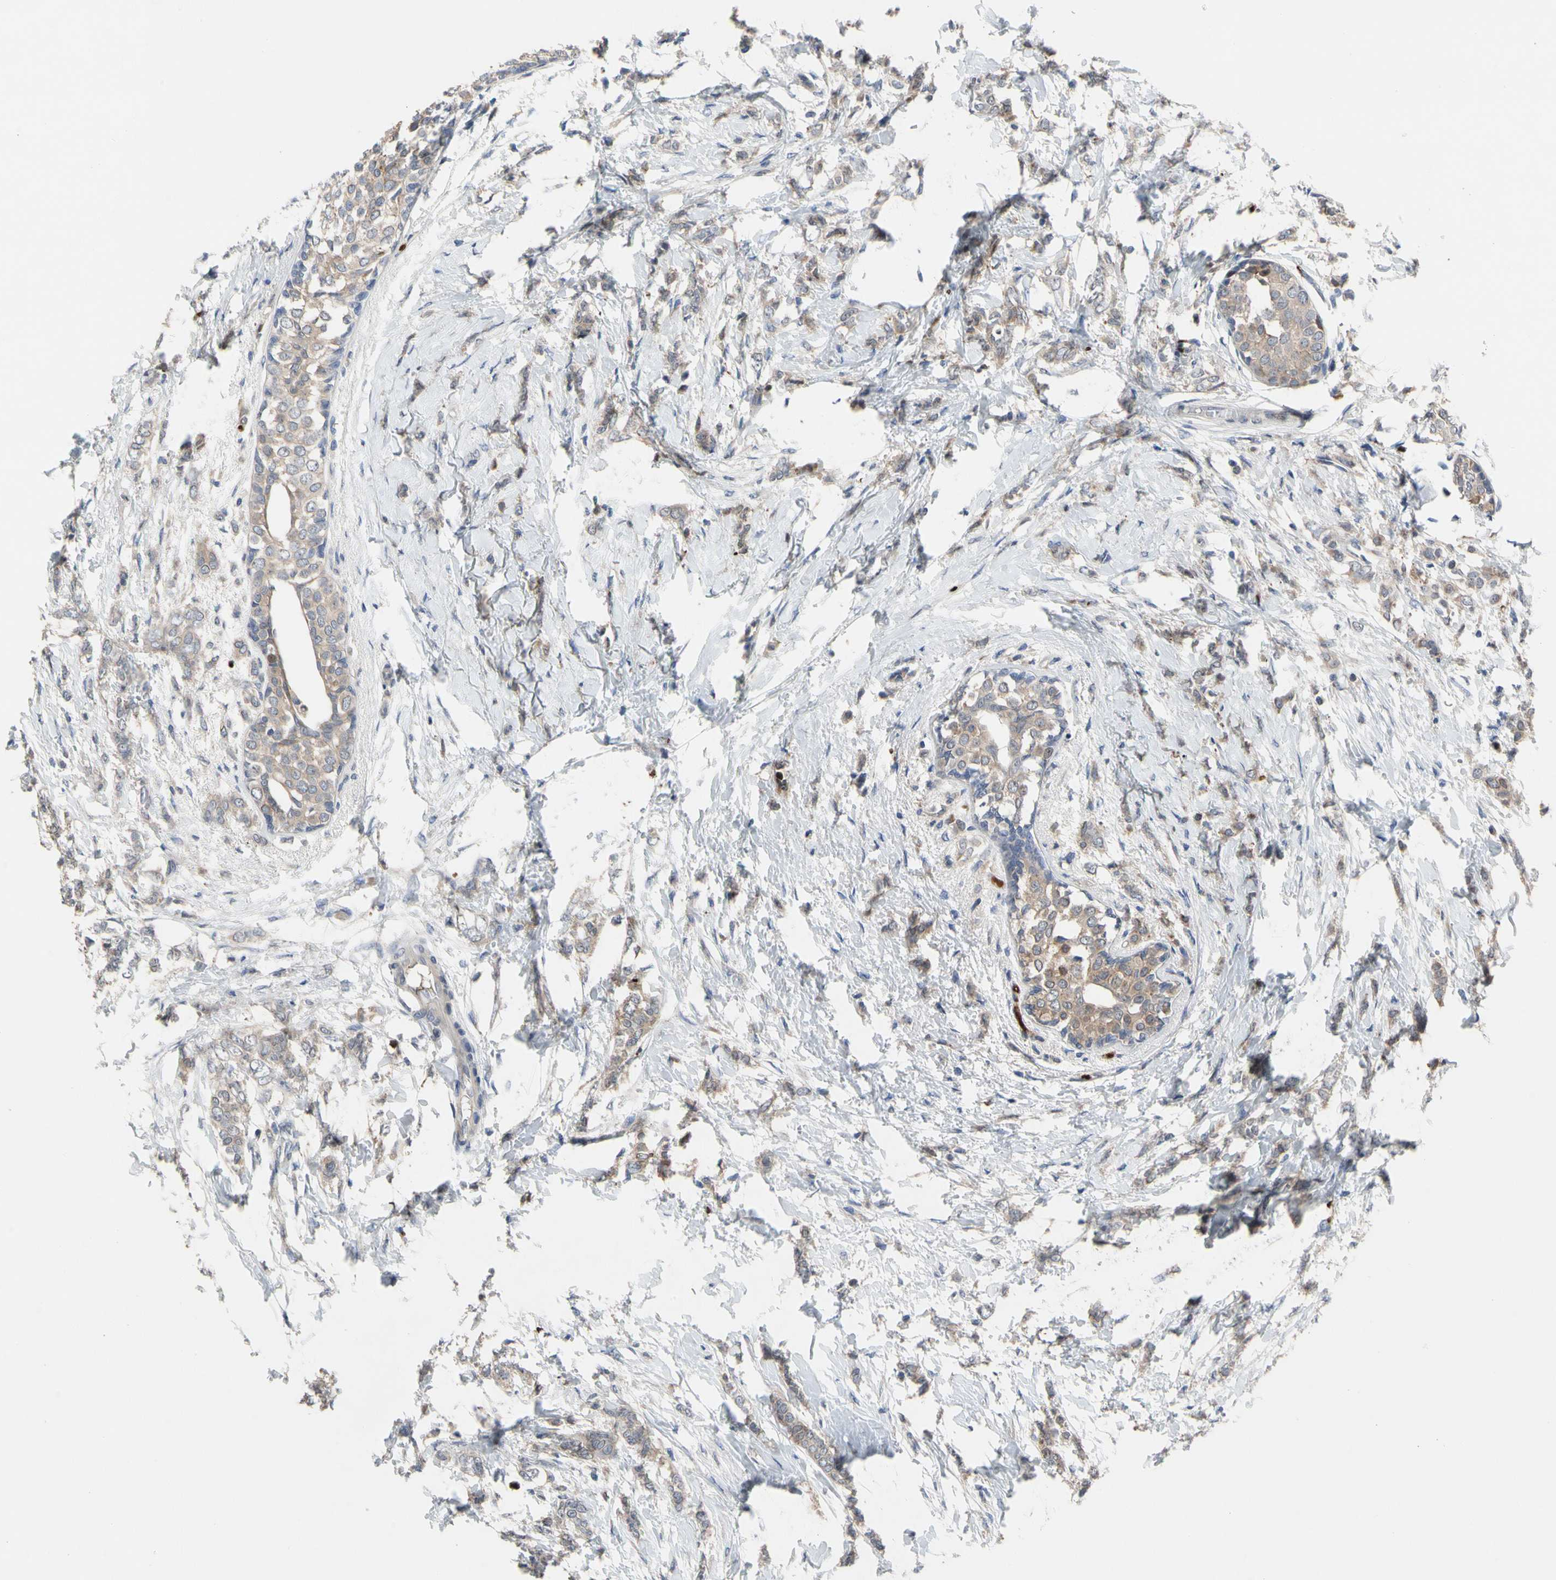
{"staining": {"intensity": "weak", "quantity": "25%-75%", "location": "cytoplasmic/membranous"}, "tissue": "breast cancer", "cell_type": "Tumor cells", "image_type": "cancer", "snomed": [{"axis": "morphology", "description": "Lobular carcinoma, in situ"}, {"axis": "morphology", "description": "Lobular carcinoma"}, {"axis": "topography", "description": "Breast"}], "caption": "Immunohistochemistry histopathology image of neoplastic tissue: breast cancer (lobular carcinoma) stained using immunohistochemistry displays low levels of weak protein expression localized specifically in the cytoplasmic/membranous of tumor cells, appearing as a cytoplasmic/membranous brown color.", "gene": "HMGCR", "patient": {"sex": "female", "age": 41}}